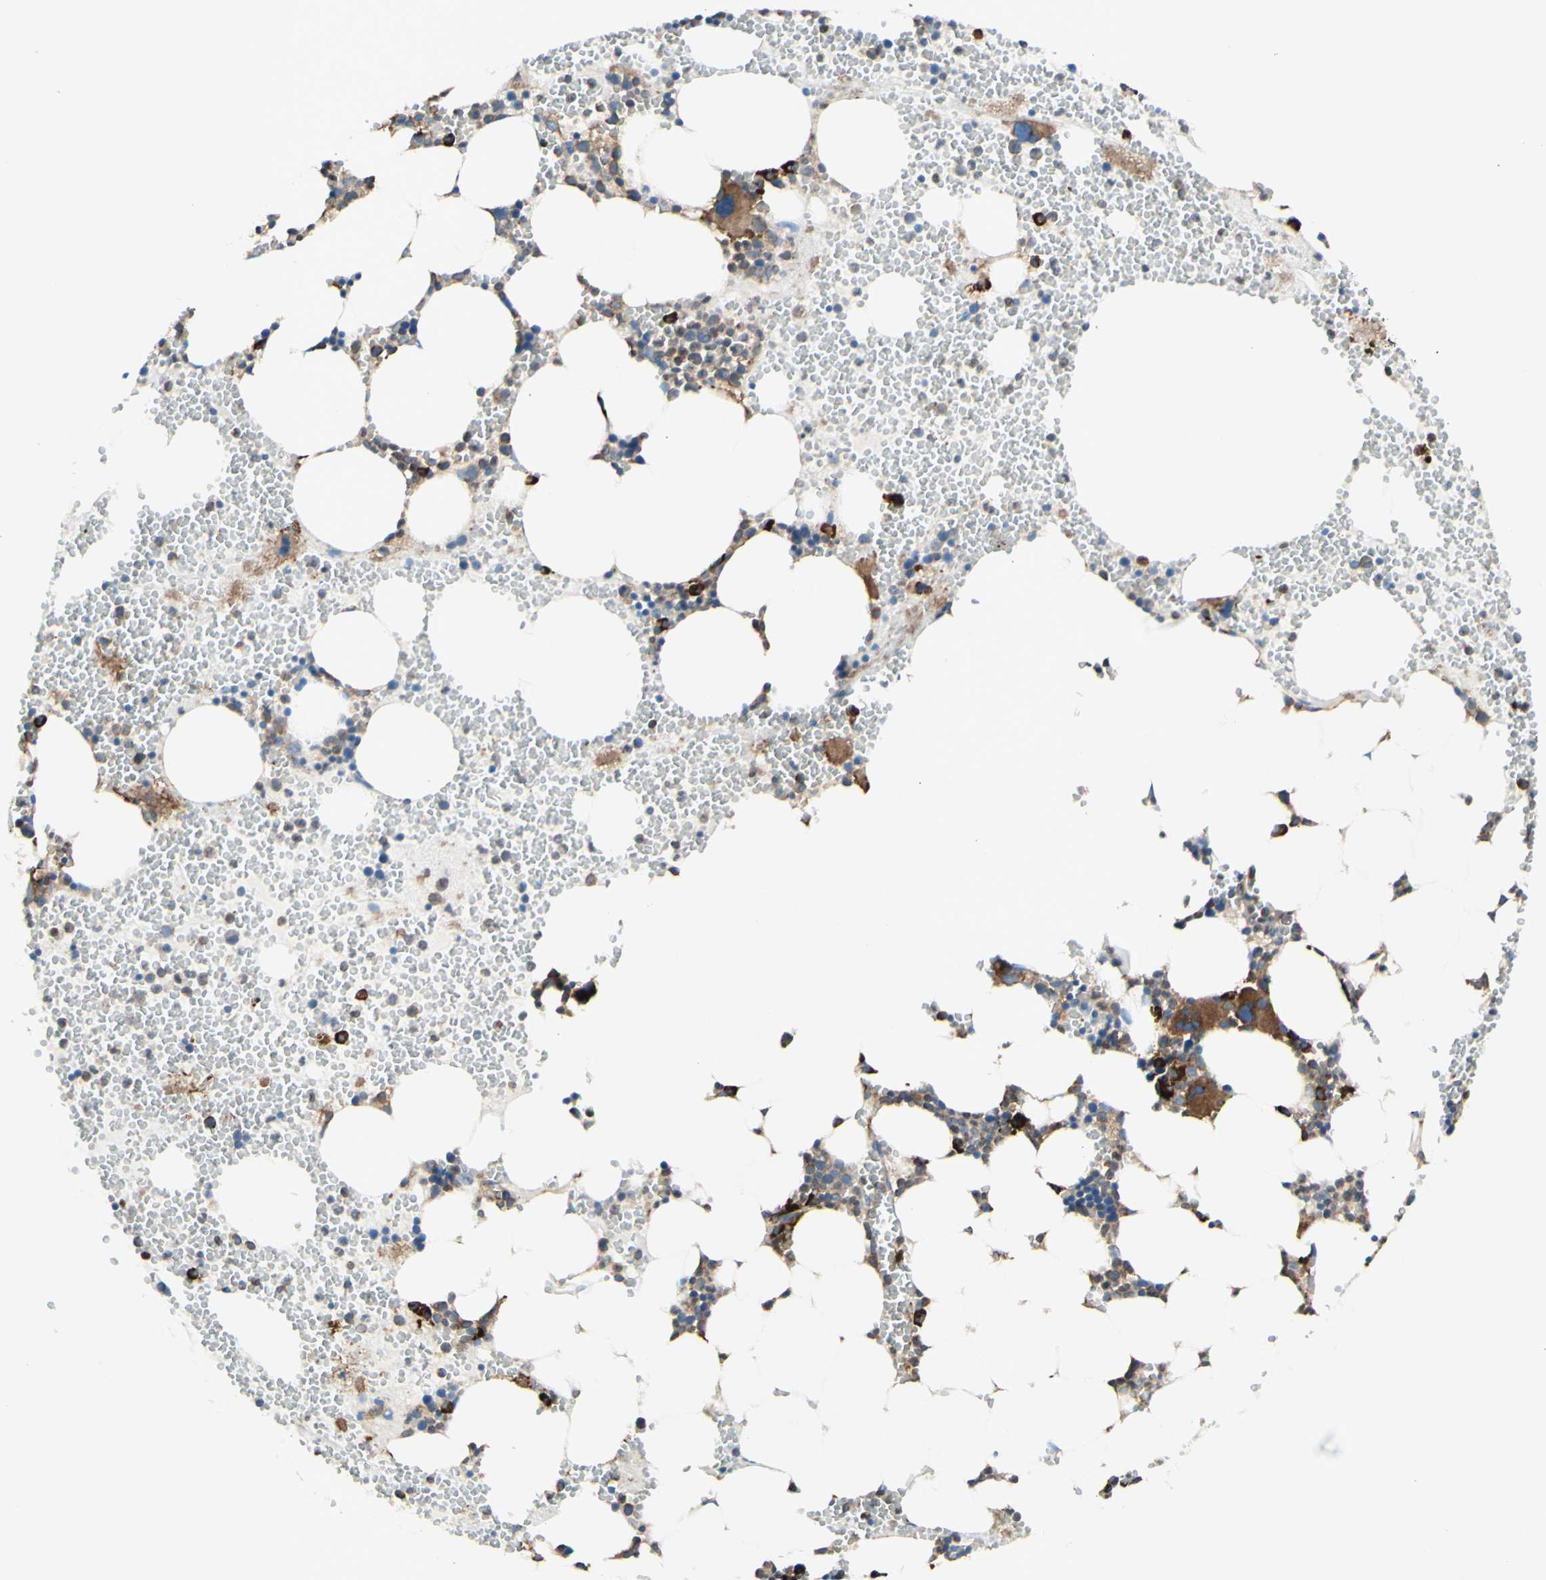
{"staining": {"intensity": "moderate", "quantity": "25%-75%", "location": "cytoplasmic/membranous"}, "tissue": "bone marrow", "cell_type": "Hematopoietic cells", "image_type": "normal", "snomed": [{"axis": "morphology", "description": "Normal tissue, NOS"}, {"axis": "morphology", "description": "Inflammation, NOS"}, {"axis": "topography", "description": "Bone marrow"}], "caption": "The immunohistochemical stain highlights moderate cytoplasmic/membranous expression in hematopoietic cells of benign bone marrow.", "gene": "DNAJB11", "patient": {"sex": "female", "age": 76}}